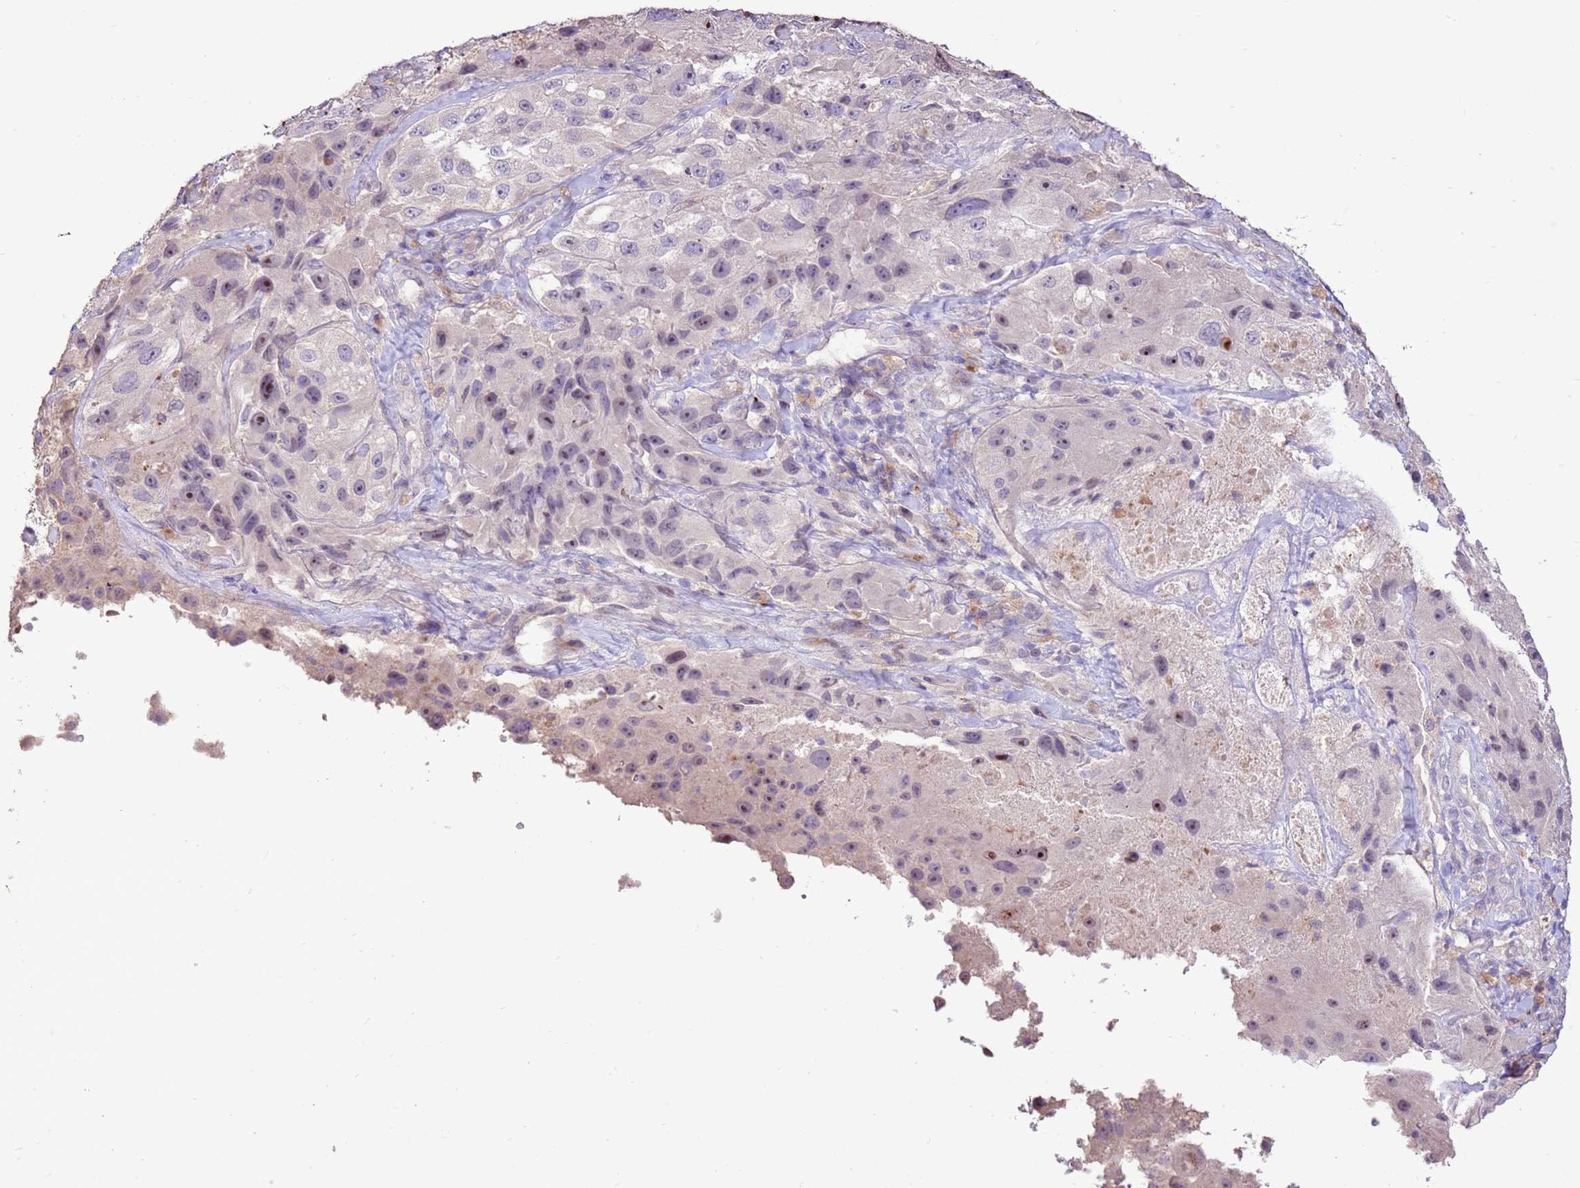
{"staining": {"intensity": "moderate", "quantity": "25%-75%", "location": "nuclear"}, "tissue": "melanoma", "cell_type": "Tumor cells", "image_type": "cancer", "snomed": [{"axis": "morphology", "description": "Malignant melanoma, Metastatic site"}, {"axis": "topography", "description": "Lymph node"}], "caption": "This histopathology image displays melanoma stained with immunohistochemistry (IHC) to label a protein in brown. The nuclear of tumor cells show moderate positivity for the protein. Nuclei are counter-stained blue.", "gene": "LGI4", "patient": {"sex": "male", "age": 62}}